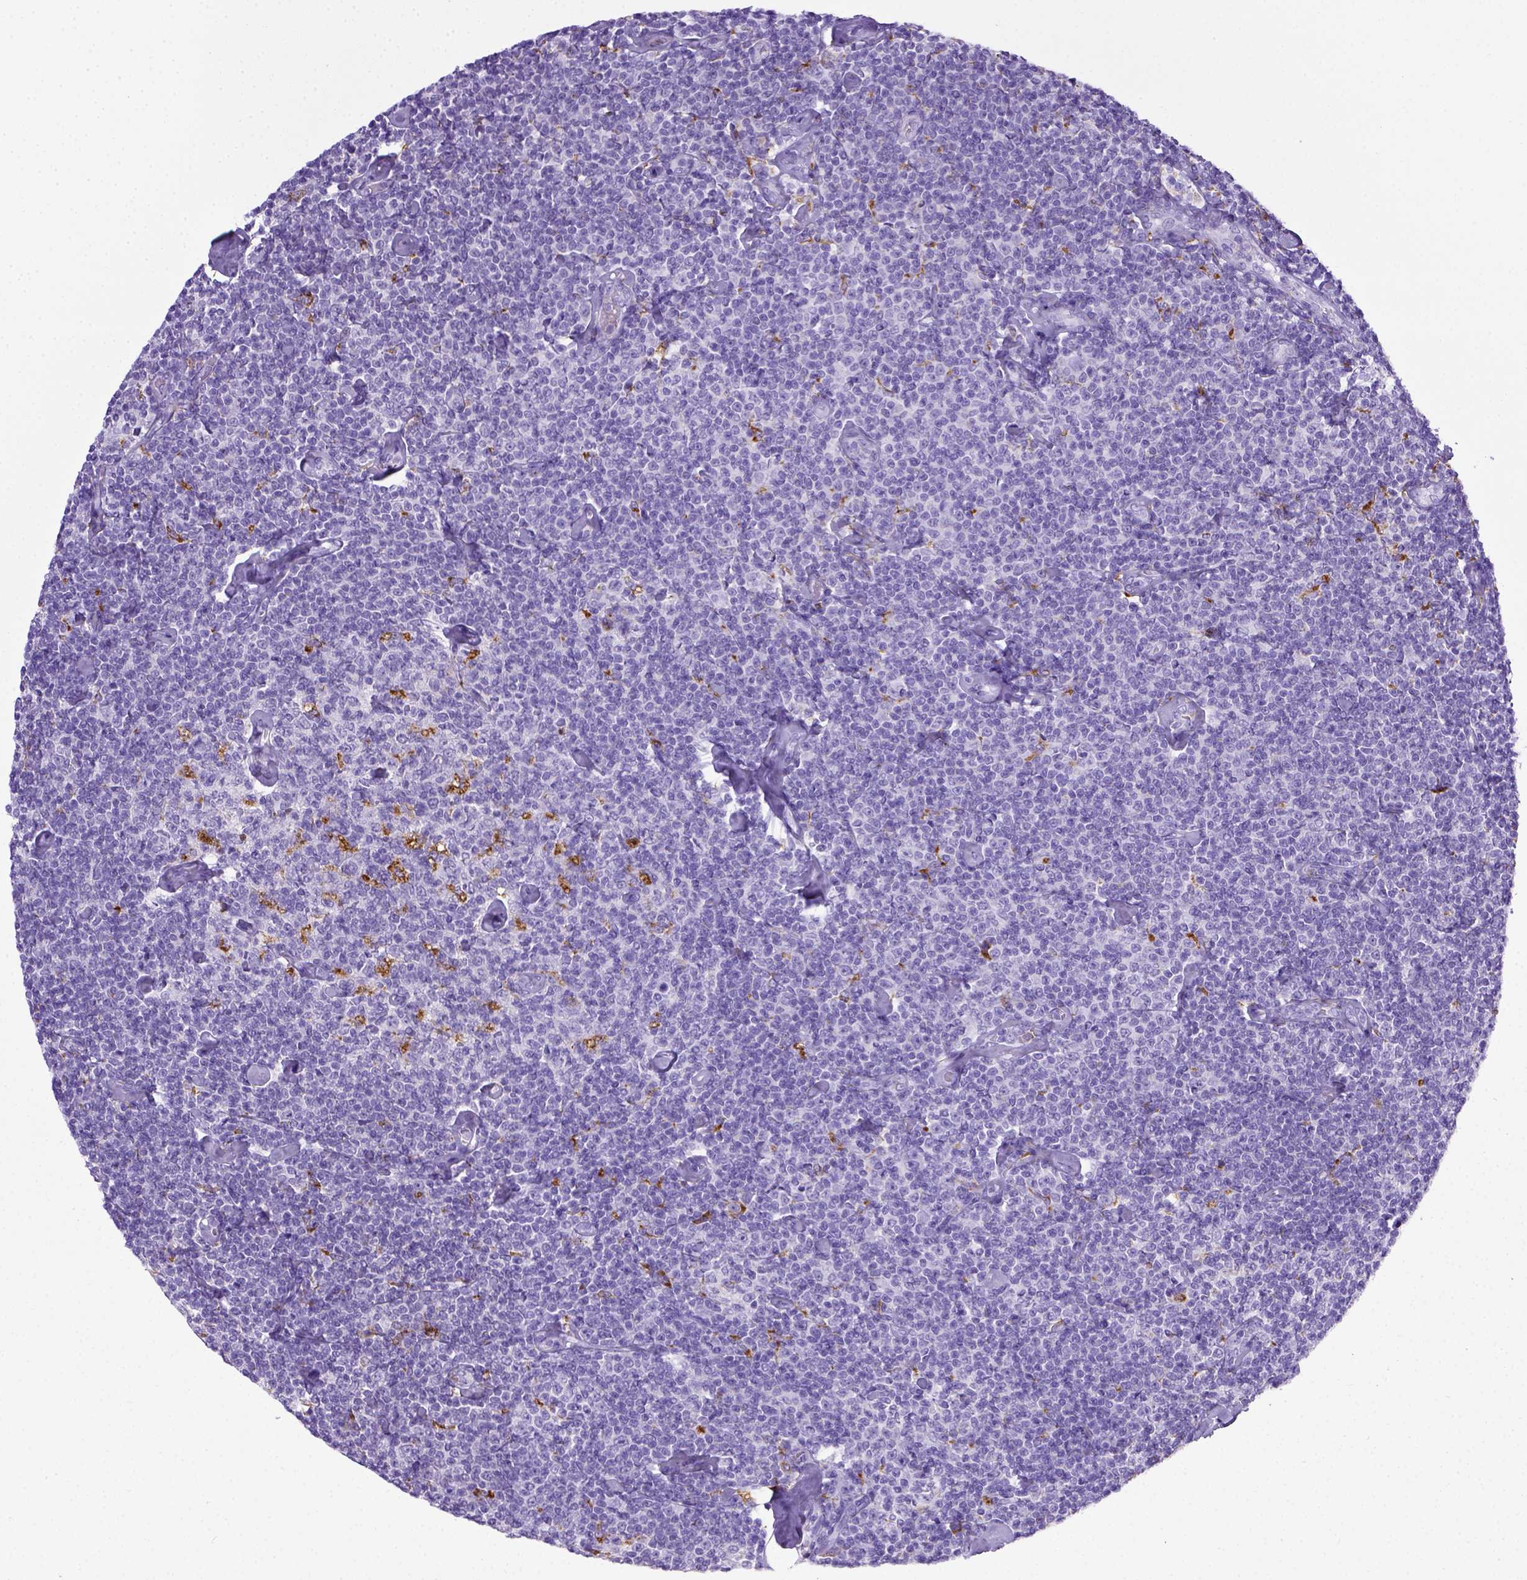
{"staining": {"intensity": "negative", "quantity": "none", "location": "none"}, "tissue": "lymphoma", "cell_type": "Tumor cells", "image_type": "cancer", "snomed": [{"axis": "morphology", "description": "Malignant lymphoma, non-Hodgkin's type, Low grade"}, {"axis": "topography", "description": "Lymph node"}], "caption": "Immunohistochemistry (IHC) of malignant lymphoma, non-Hodgkin's type (low-grade) exhibits no expression in tumor cells. (Immunohistochemistry, brightfield microscopy, high magnification).", "gene": "CD68", "patient": {"sex": "male", "age": 81}}